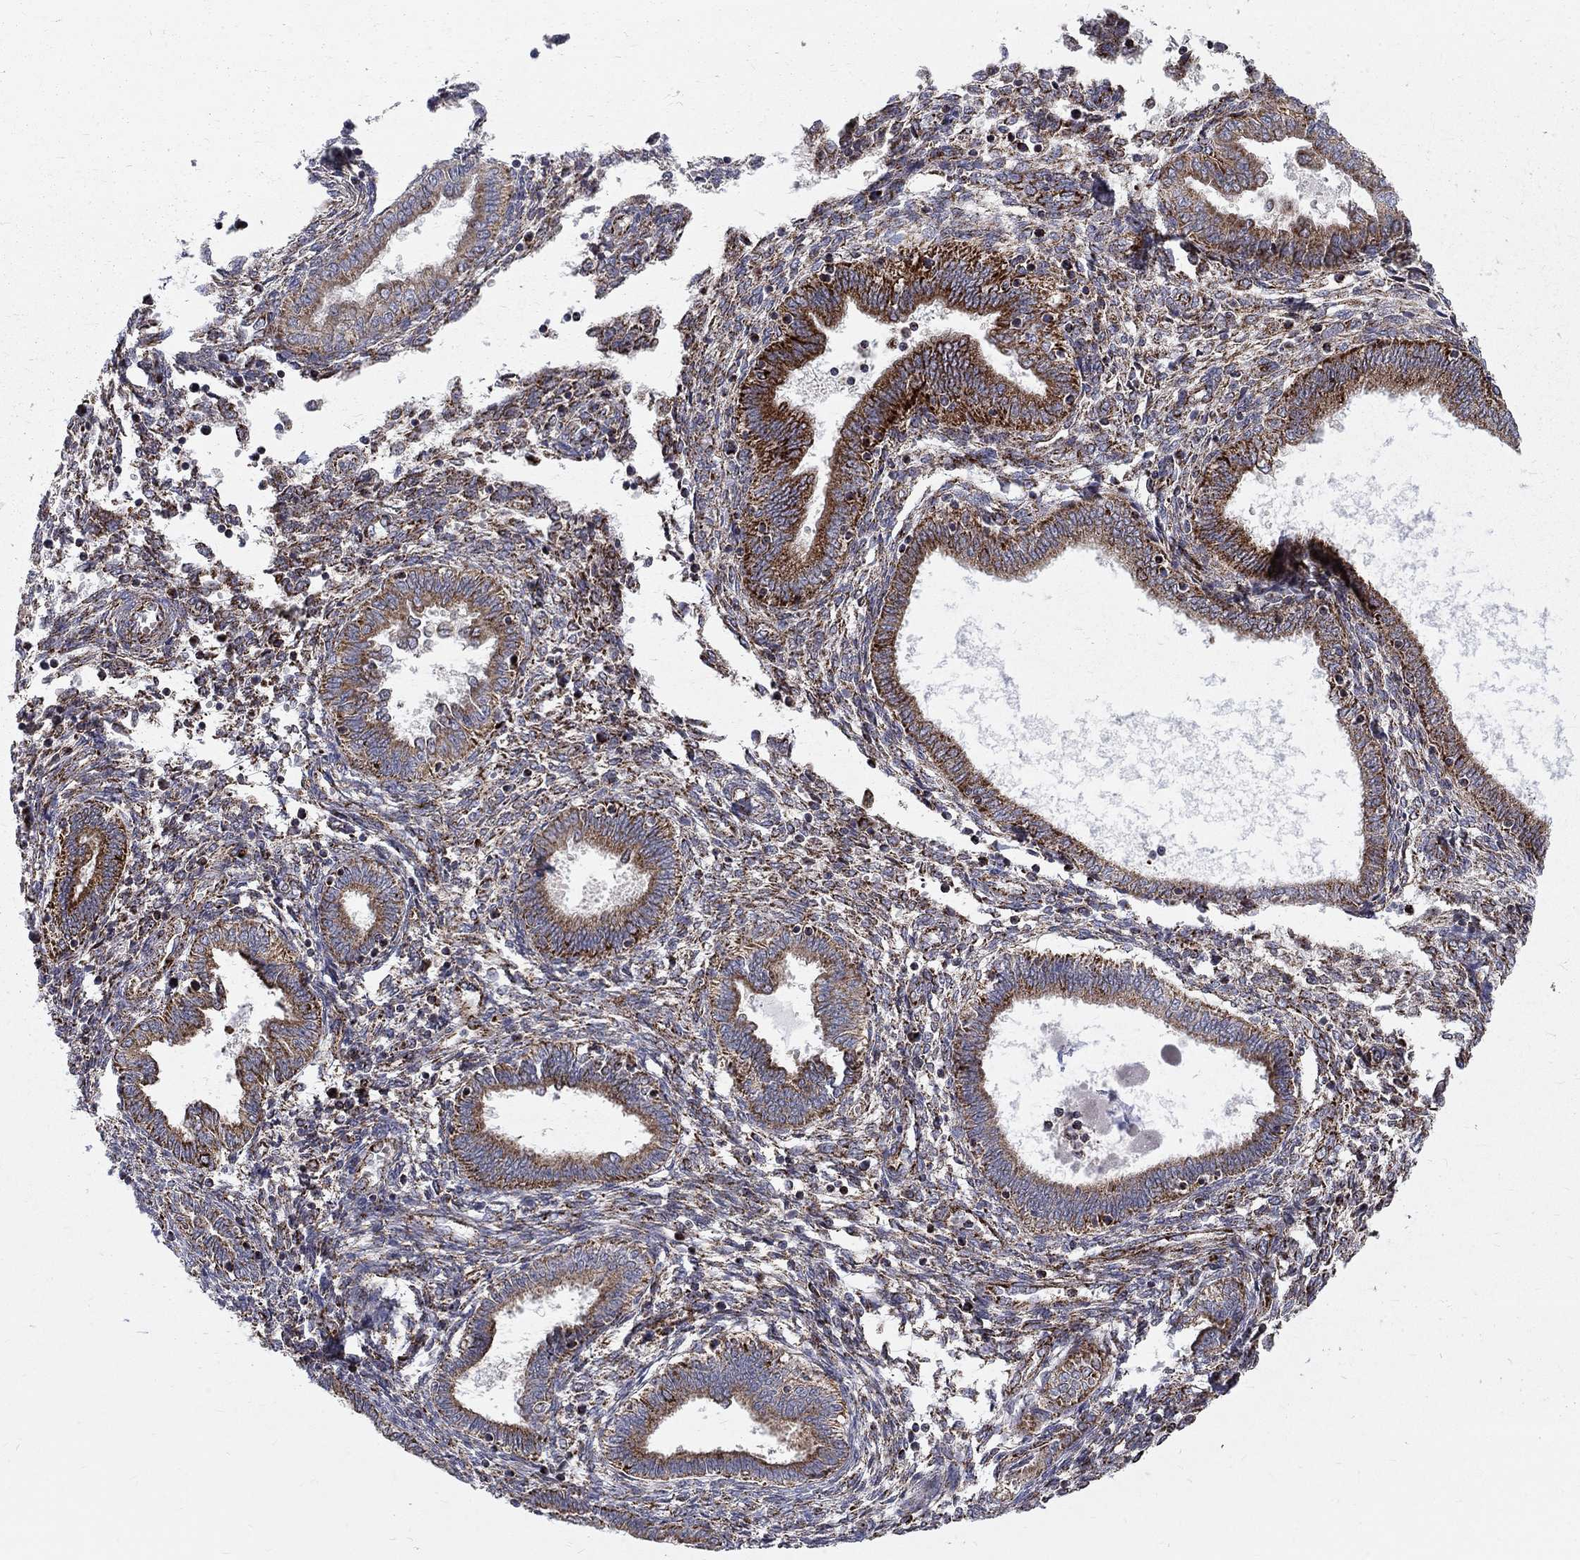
{"staining": {"intensity": "negative", "quantity": "none", "location": "none"}, "tissue": "endometrium", "cell_type": "Cells in endometrial stroma", "image_type": "normal", "snomed": [{"axis": "morphology", "description": "Normal tissue, NOS"}, {"axis": "topography", "description": "Endometrium"}], "caption": "High magnification brightfield microscopy of unremarkable endometrium stained with DAB (brown) and counterstained with hematoxylin (blue): cells in endometrial stroma show no significant expression. Brightfield microscopy of IHC stained with DAB (brown) and hematoxylin (blue), captured at high magnification.", "gene": "ALDH1B1", "patient": {"sex": "female", "age": 42}}